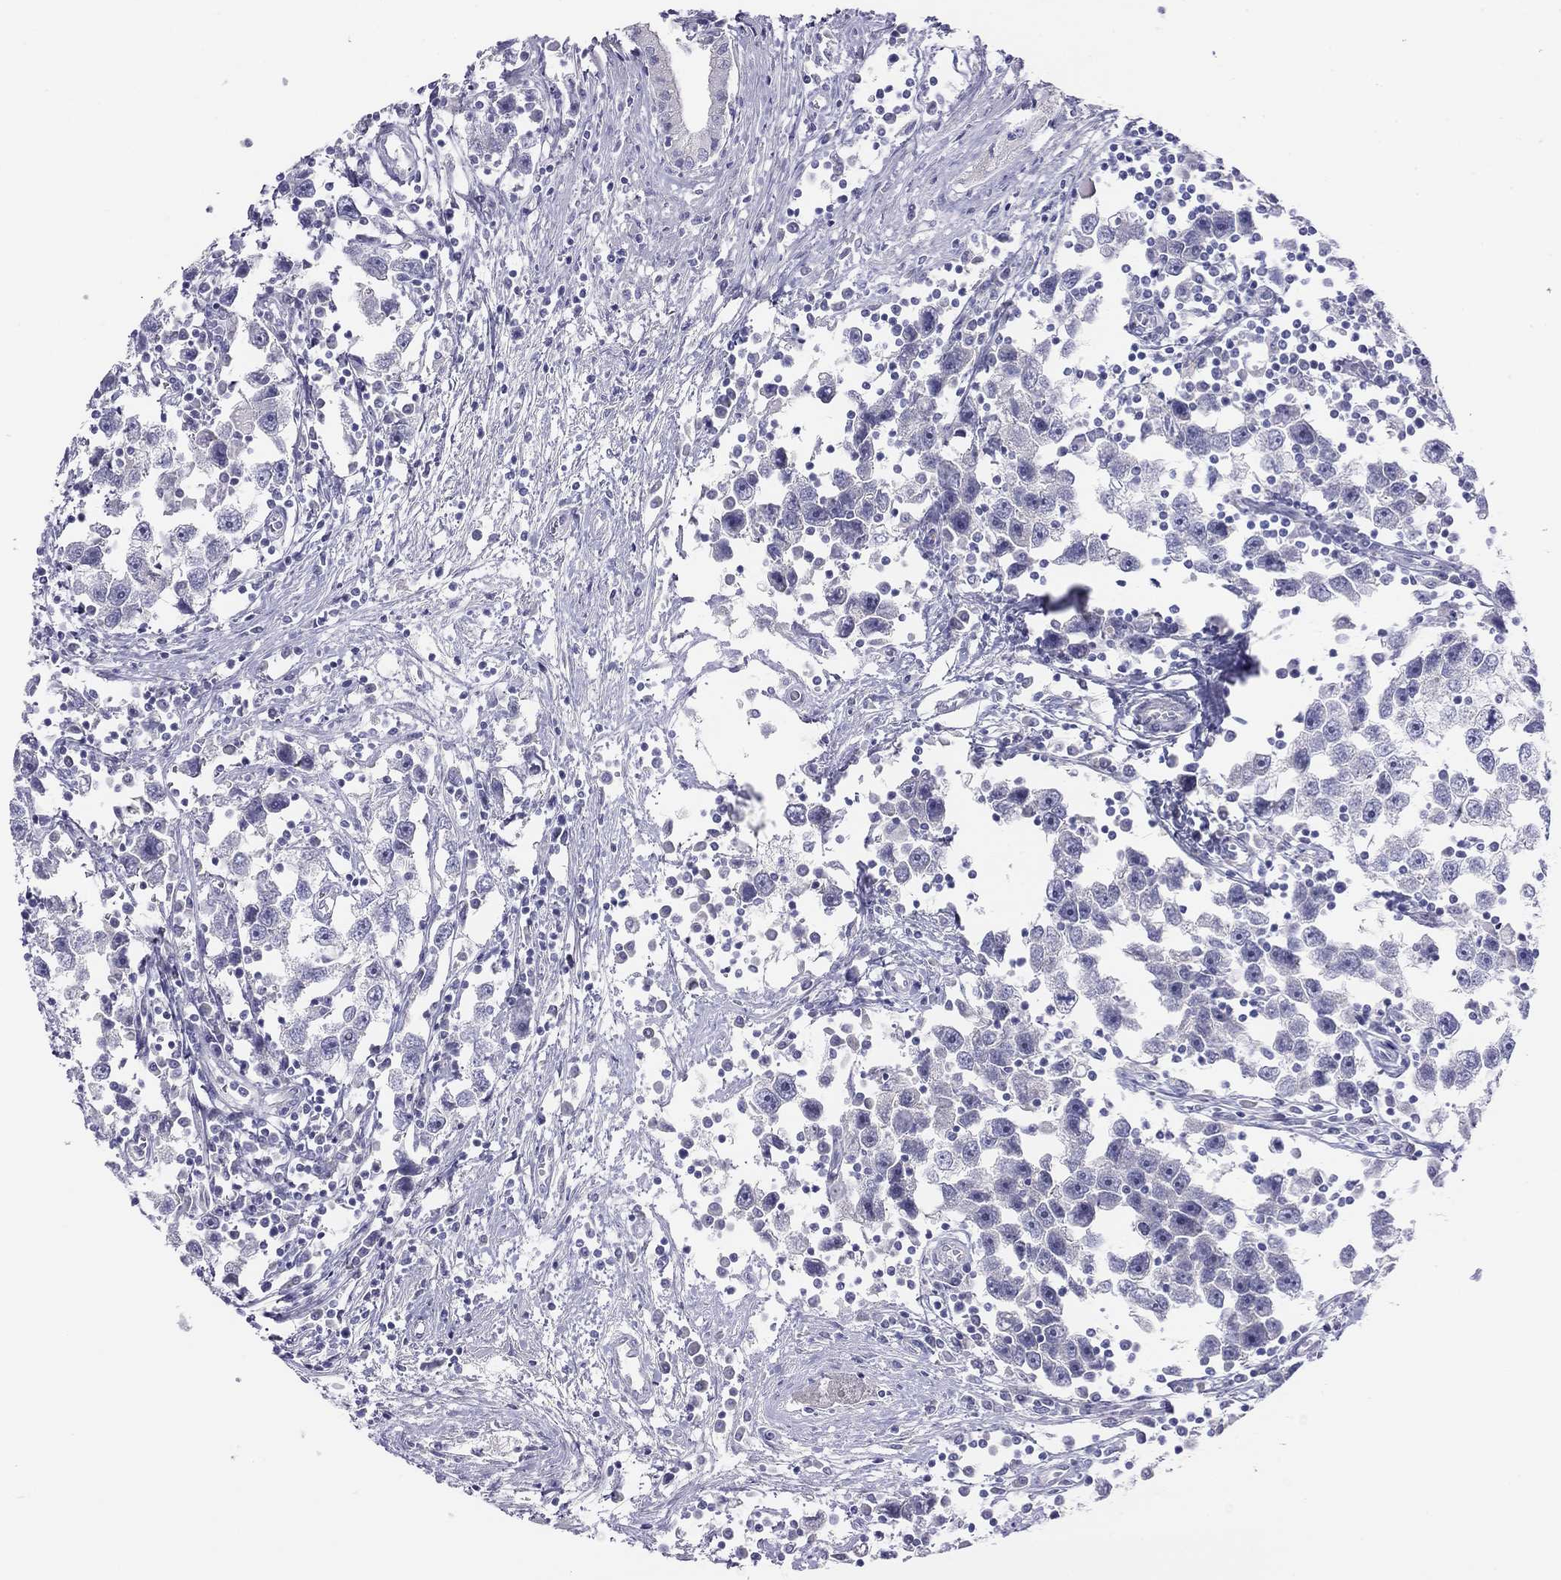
{"staining": {"intensity": "negative", "quantity": "none", "location": "none"}, "tissue": "testis cancer", "cell_type": "Tumor cells", "image_type": "cancer", "snomed": [{"axis": "morphology", "description": "Seminoma, NOS"}, {"axis": "topography", "description": "Testis"}], "caption": "Immunohistochemical staining of human testis seminoma shows no significant expression in tumor cells.", "gene": "MGAT4C", "patient": {"sex": "male", "age": 30}}